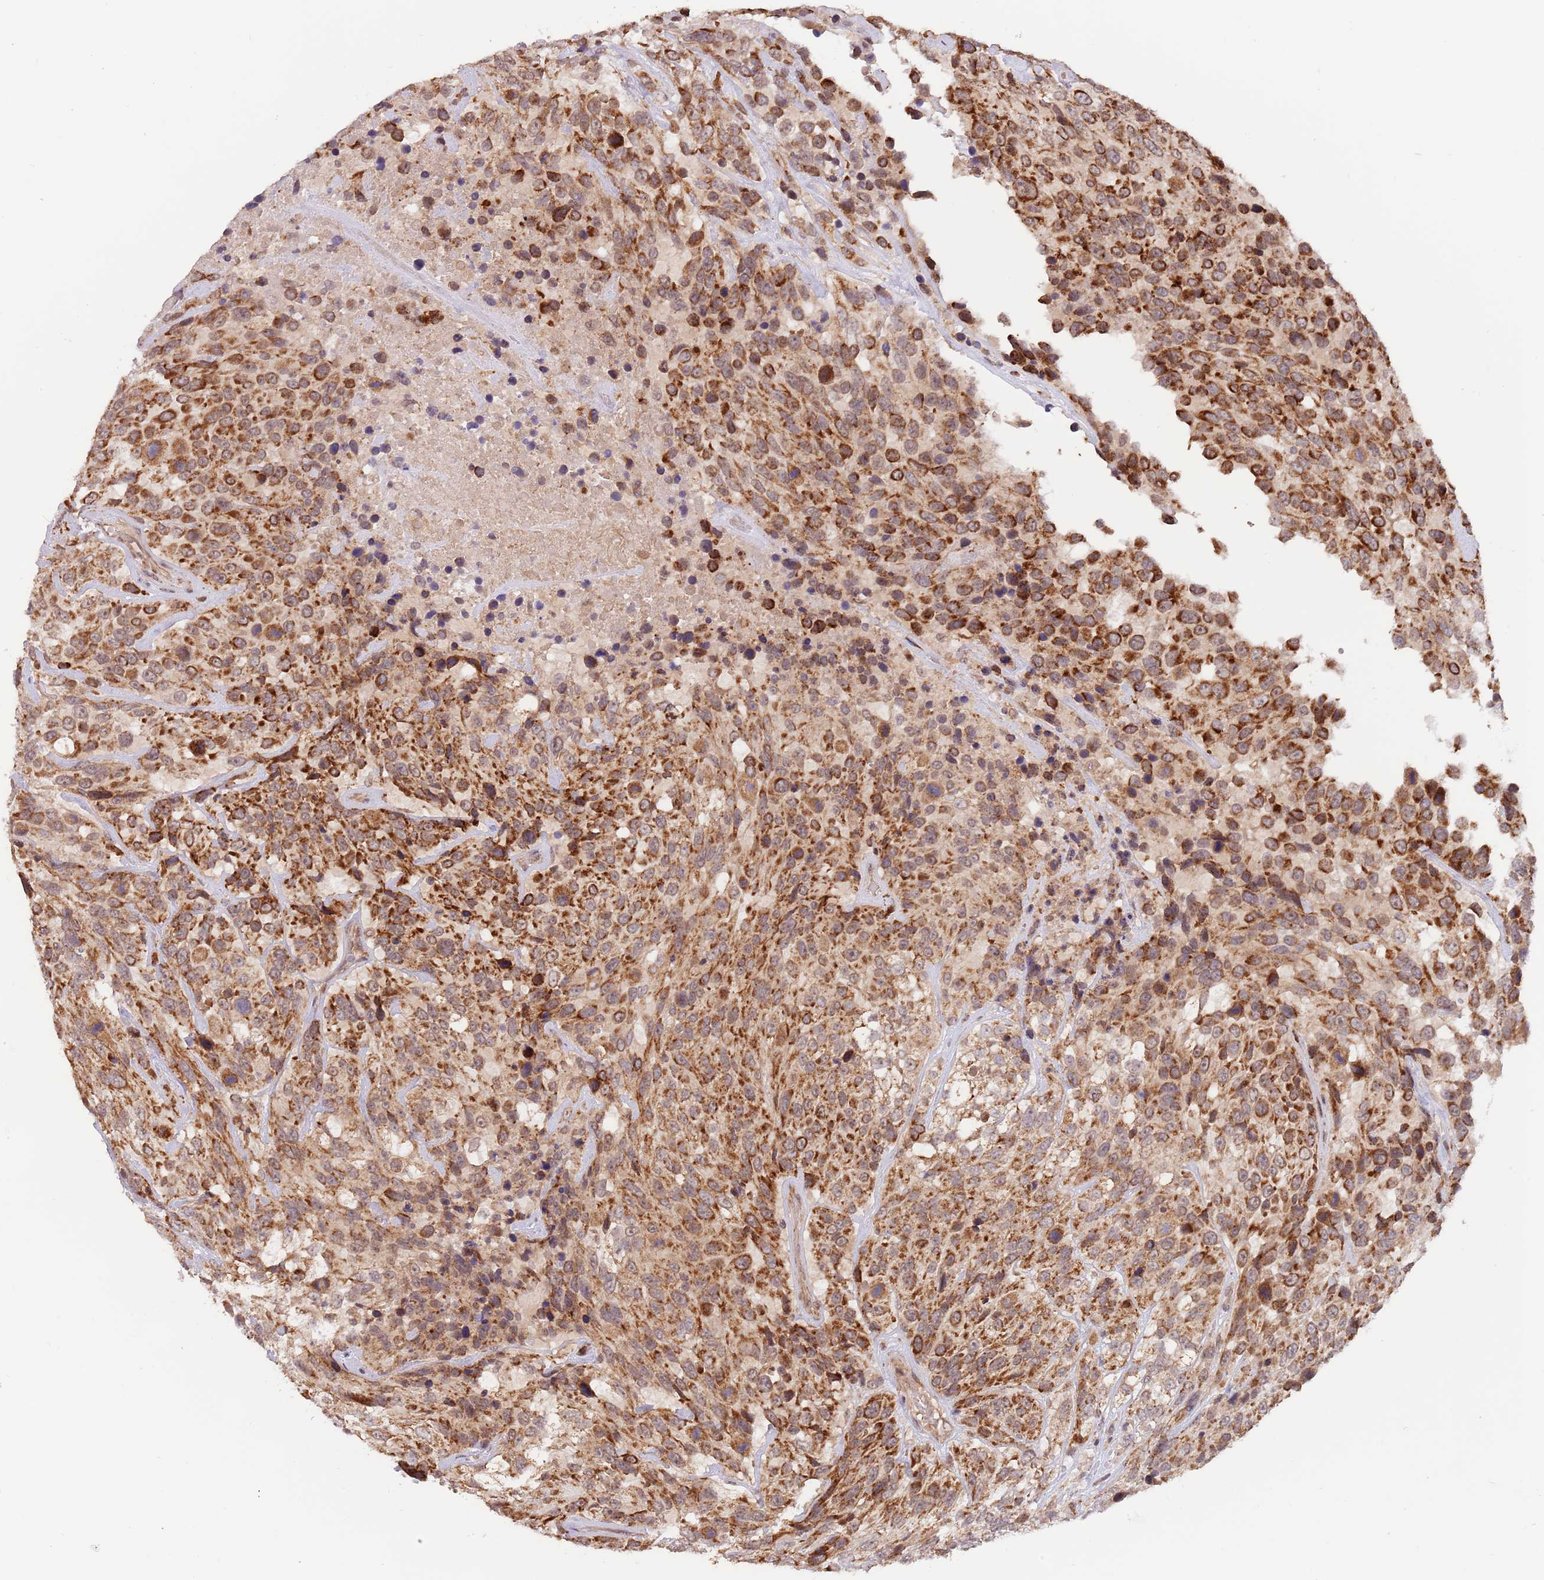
{"staining": {"intensity": "strong", "quantity": ">75%", "location": "cytoplasmic/membranous,nuclear"}, "tissue": "urothelial cancer", "cell_type": "Tumor cells", "image_type": "cancer", "snomed": [{"axis": "morphology", "description": "Urothelial carcinoma, High grade"}, {"axis": "topography", "description": "Urinary bladder"}], "caption": "Tumor cells reveal strong cytoplasmic/membranous and nuclear staining in about >75% of cells in urothelial carcinoma (high-grade).", "gene": "UQCC3", "patient": {"sex": "male", "age": 56}}